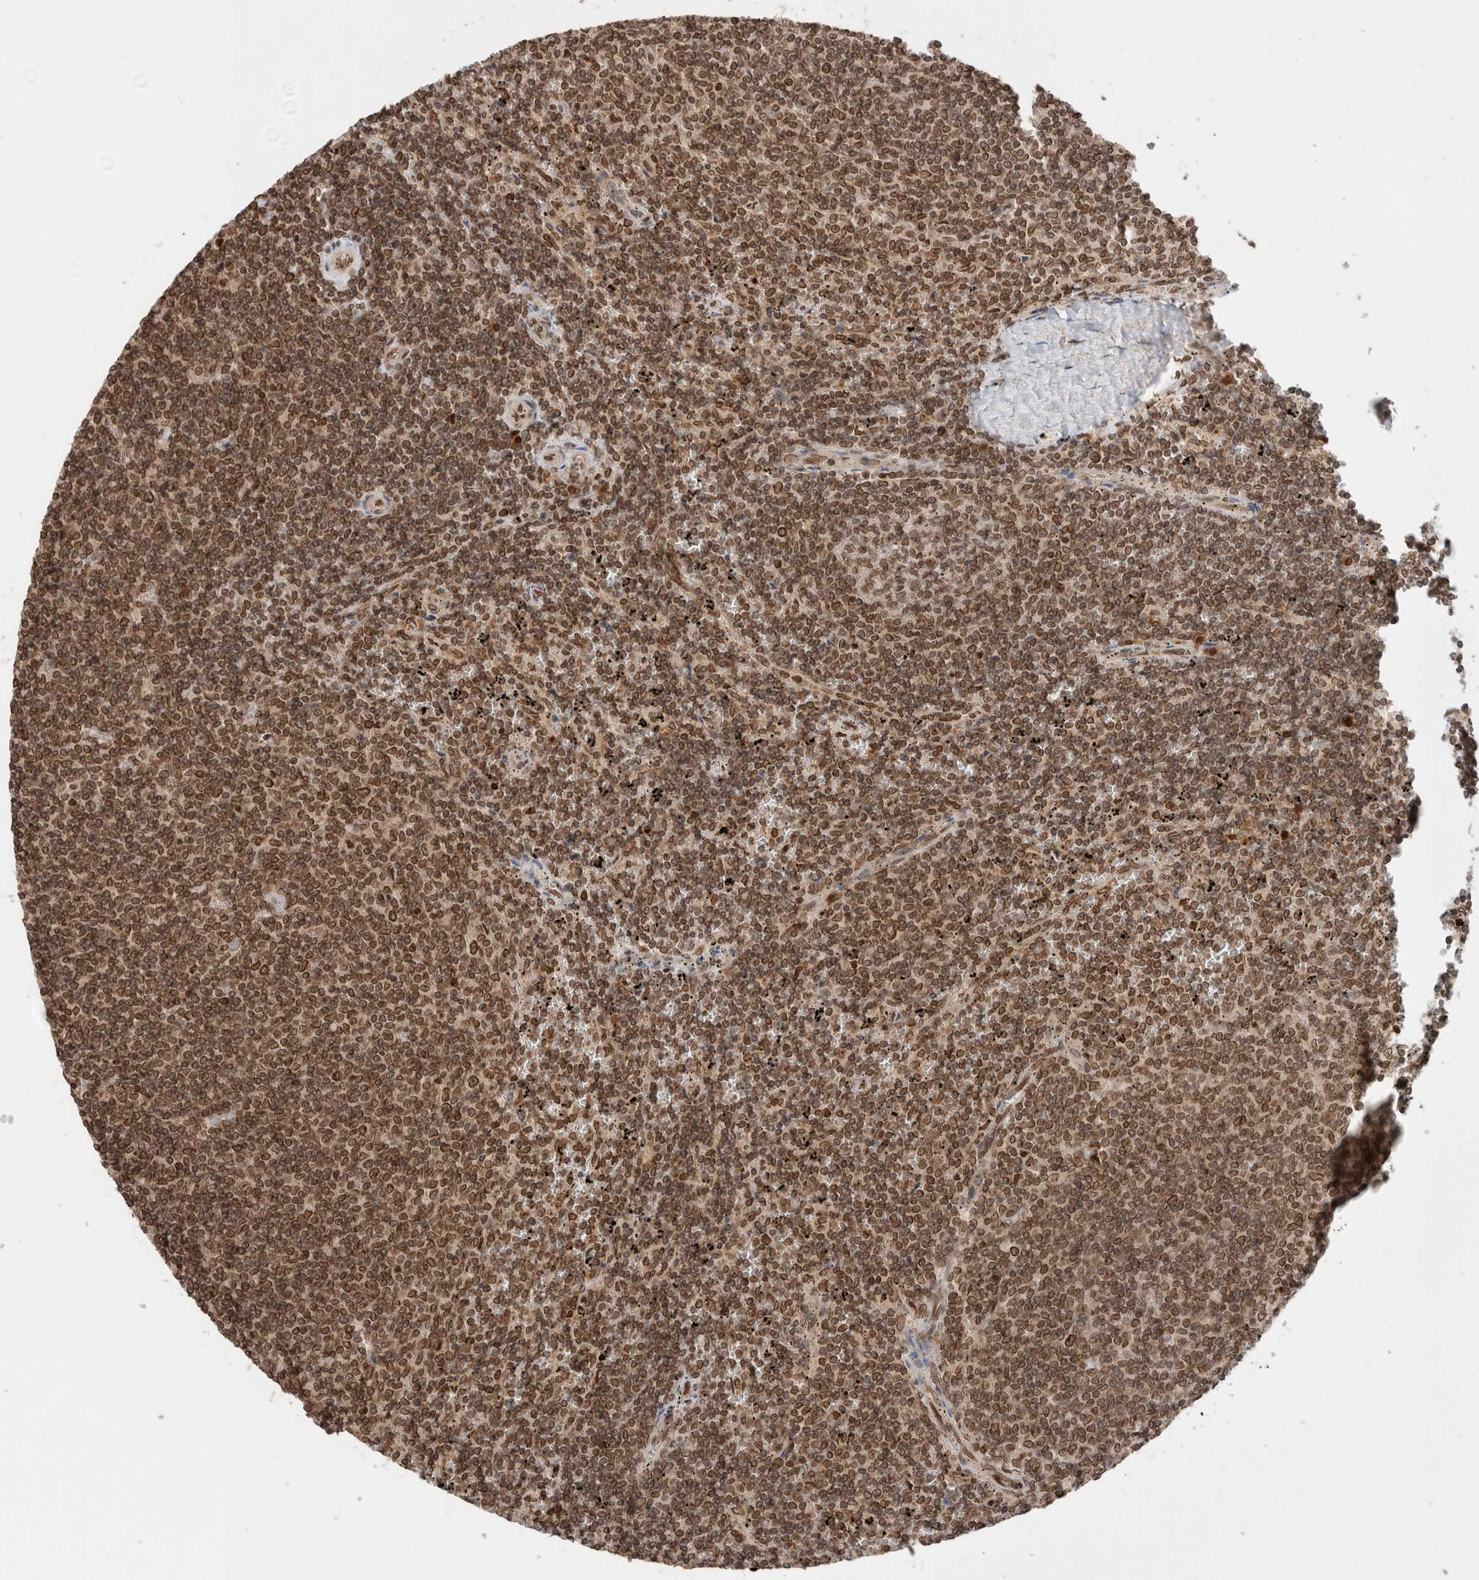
{"staining": {"intensity": "moderate", "quantity": ">75%", "location": "cytoplasmic/membranous,nuclear"}, "tissue": "lymphoma", "cell_type": "Tumor cells", "image_type": "cancer", "snomed": [{"axis": "morphology", "description": "Malignant lymphoma, non-Hodgkin's type, Low grade"}, {"axis": "topography", "description": "Spleen"}], "caption": "Lymphoma tissue exhibits moderate cytoplasmic/membranous and nuclear staining in about >75% of tumor cells, visualized by immunohistochemistry.", "gene": "TPR", "patient": {"sex": "female", "age": 50}}